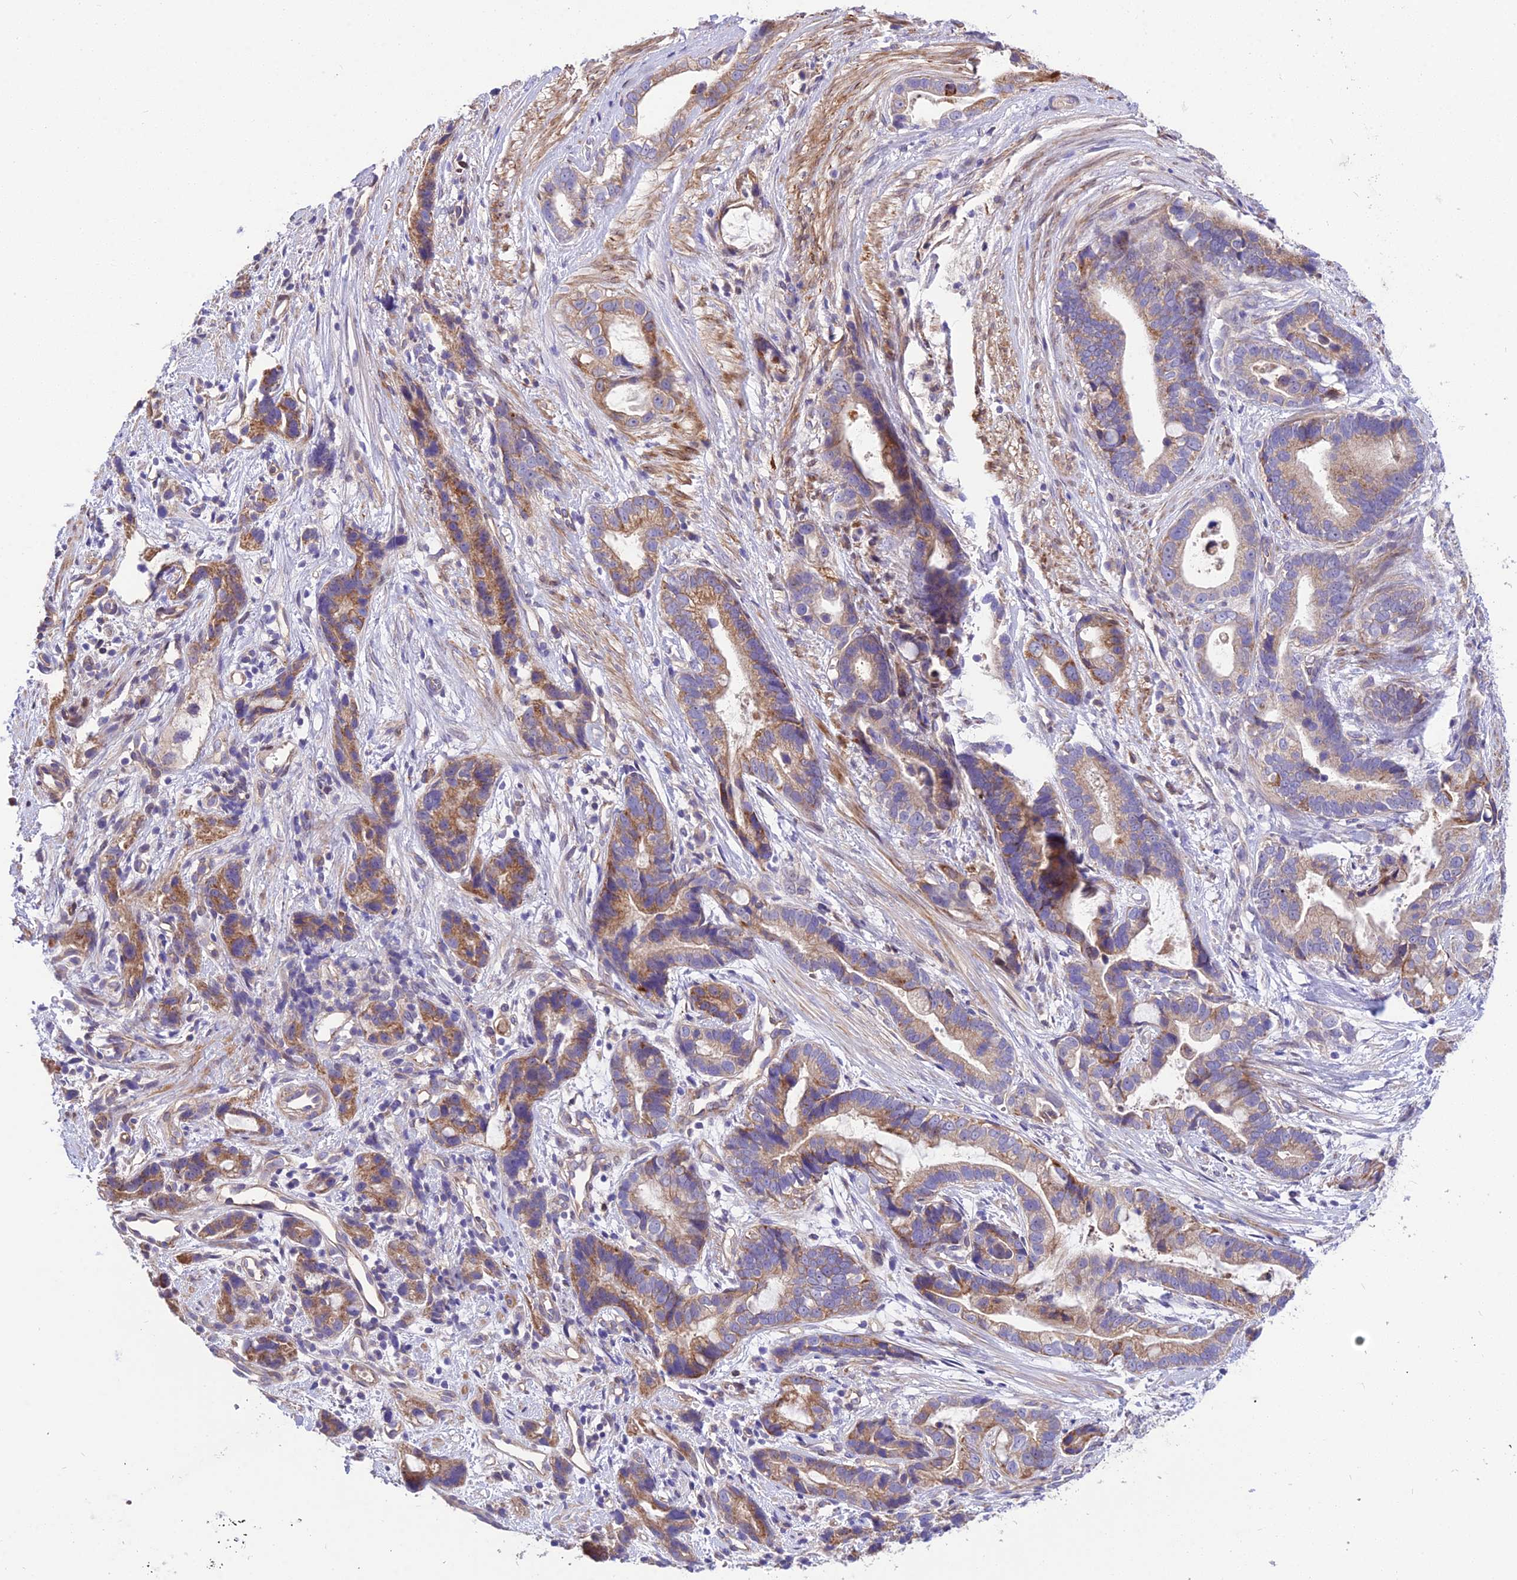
{"staining": {"intensity": "moderate", "quantity": ">75%", "location": "cytoplasmic/membranous"}, "tissue": "stomach cancer", "cell_type": "Tumor cells", "image_type": "cancer", "snomed": [{"axis": "morphology", "description": "Adenocarcinoma, NOS"}, {"axis": "topography", "description": "Stomach"}], "caption": "Immunohistochemical staining of stomach adenocarcinoma demonstrates medium levels of moderate cytoplasmic/membranous positivity in about >75% of tumor cells.", "gene": "TRIM43B", "patient": {"sex": "male", "age": 55}}